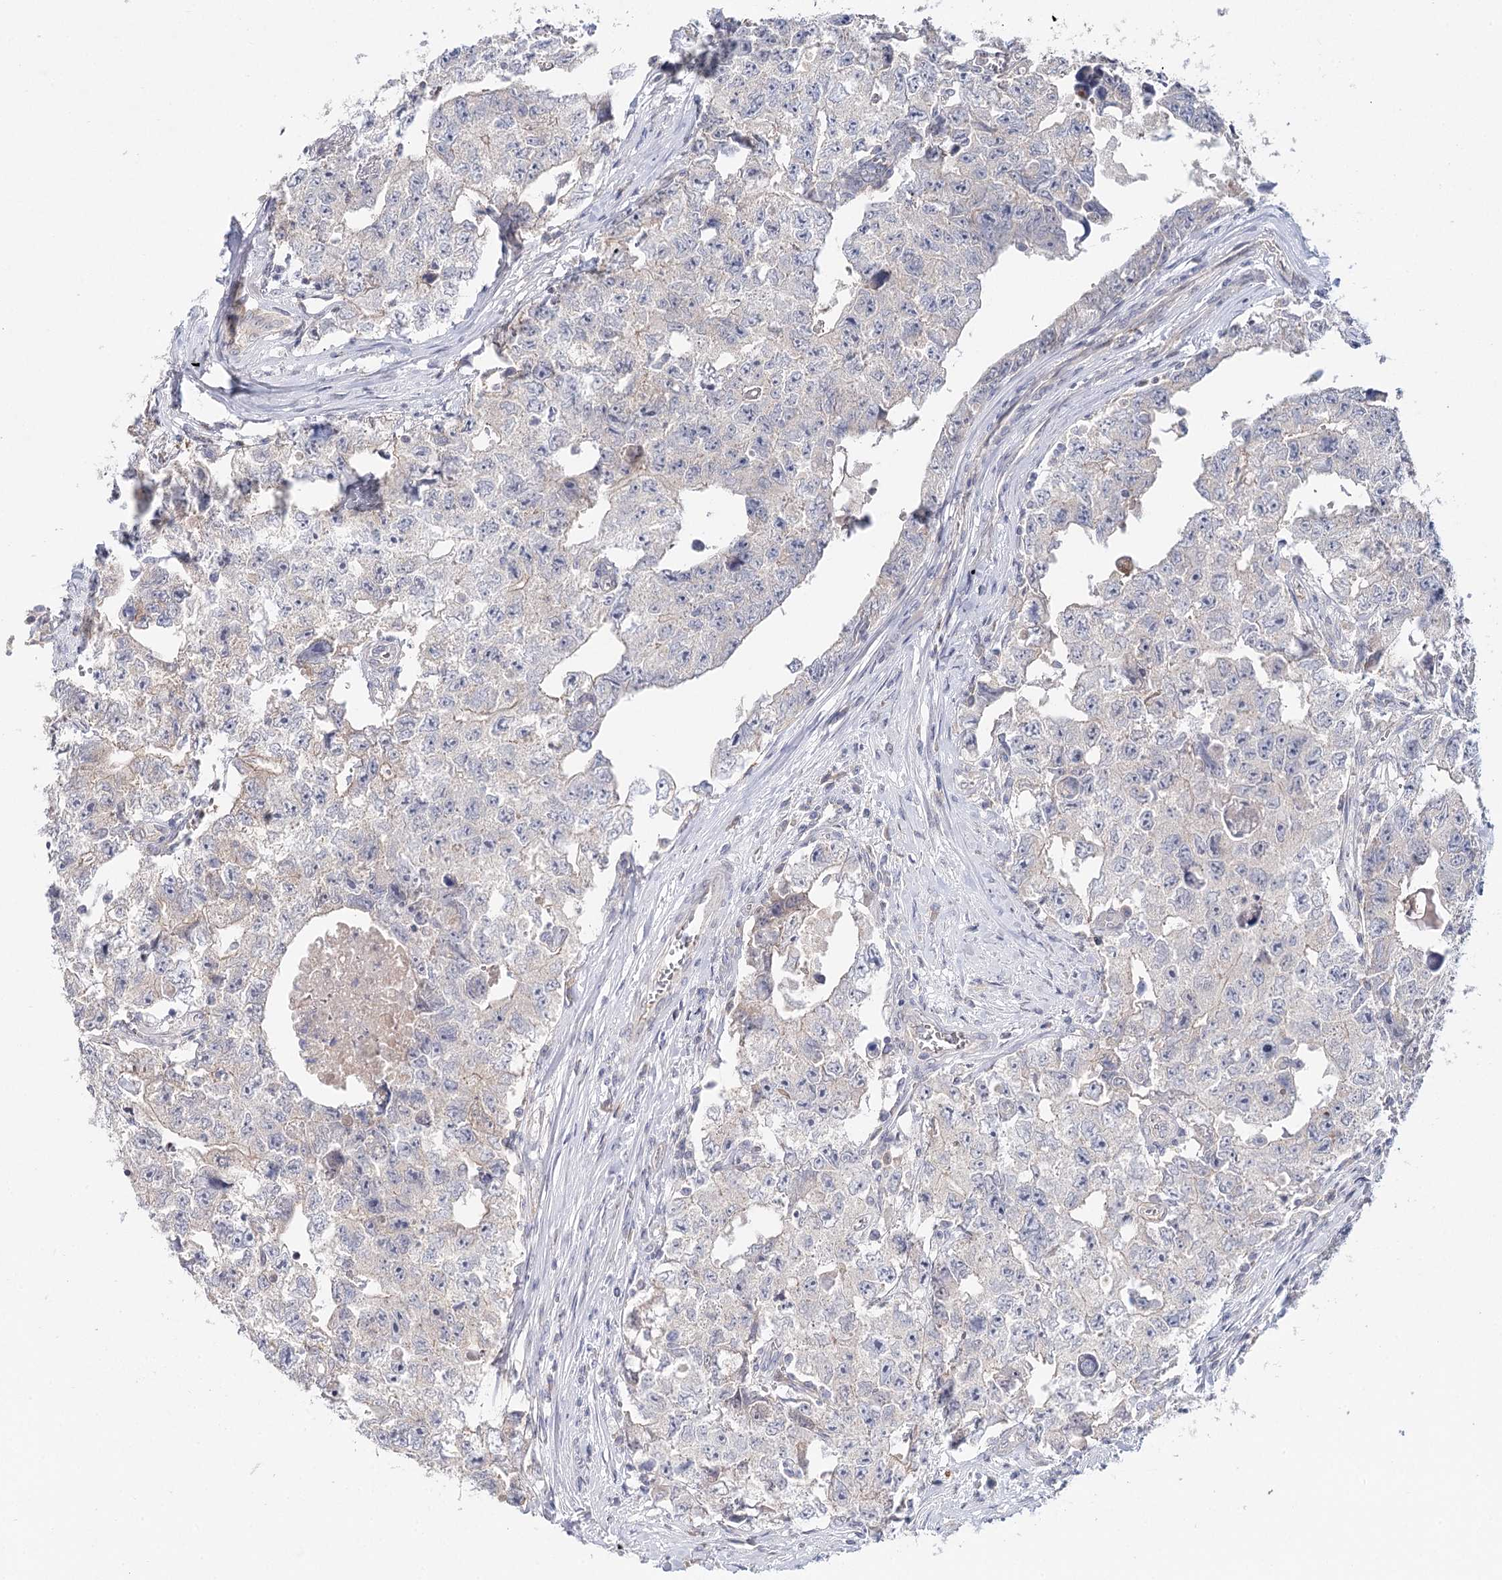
{"staining": {"intensity": "negative", "quantity": "none", "location": "none"}, "tissue": "testis cancer", "cell_type": "Tumor cells", "image_type": "cancer", "snomed": [{"axis": "morphology", "description": "Carcinoma, Embryonal, NOS"}, {"axis": "topography", "description": "Testis"}], "caption": "Protein analysis of testis embryonal carcinoma shows no significant staining in tumor cells.", "gene": "ARHGAP44", "patient": {"sex": "male", "age": 17}}